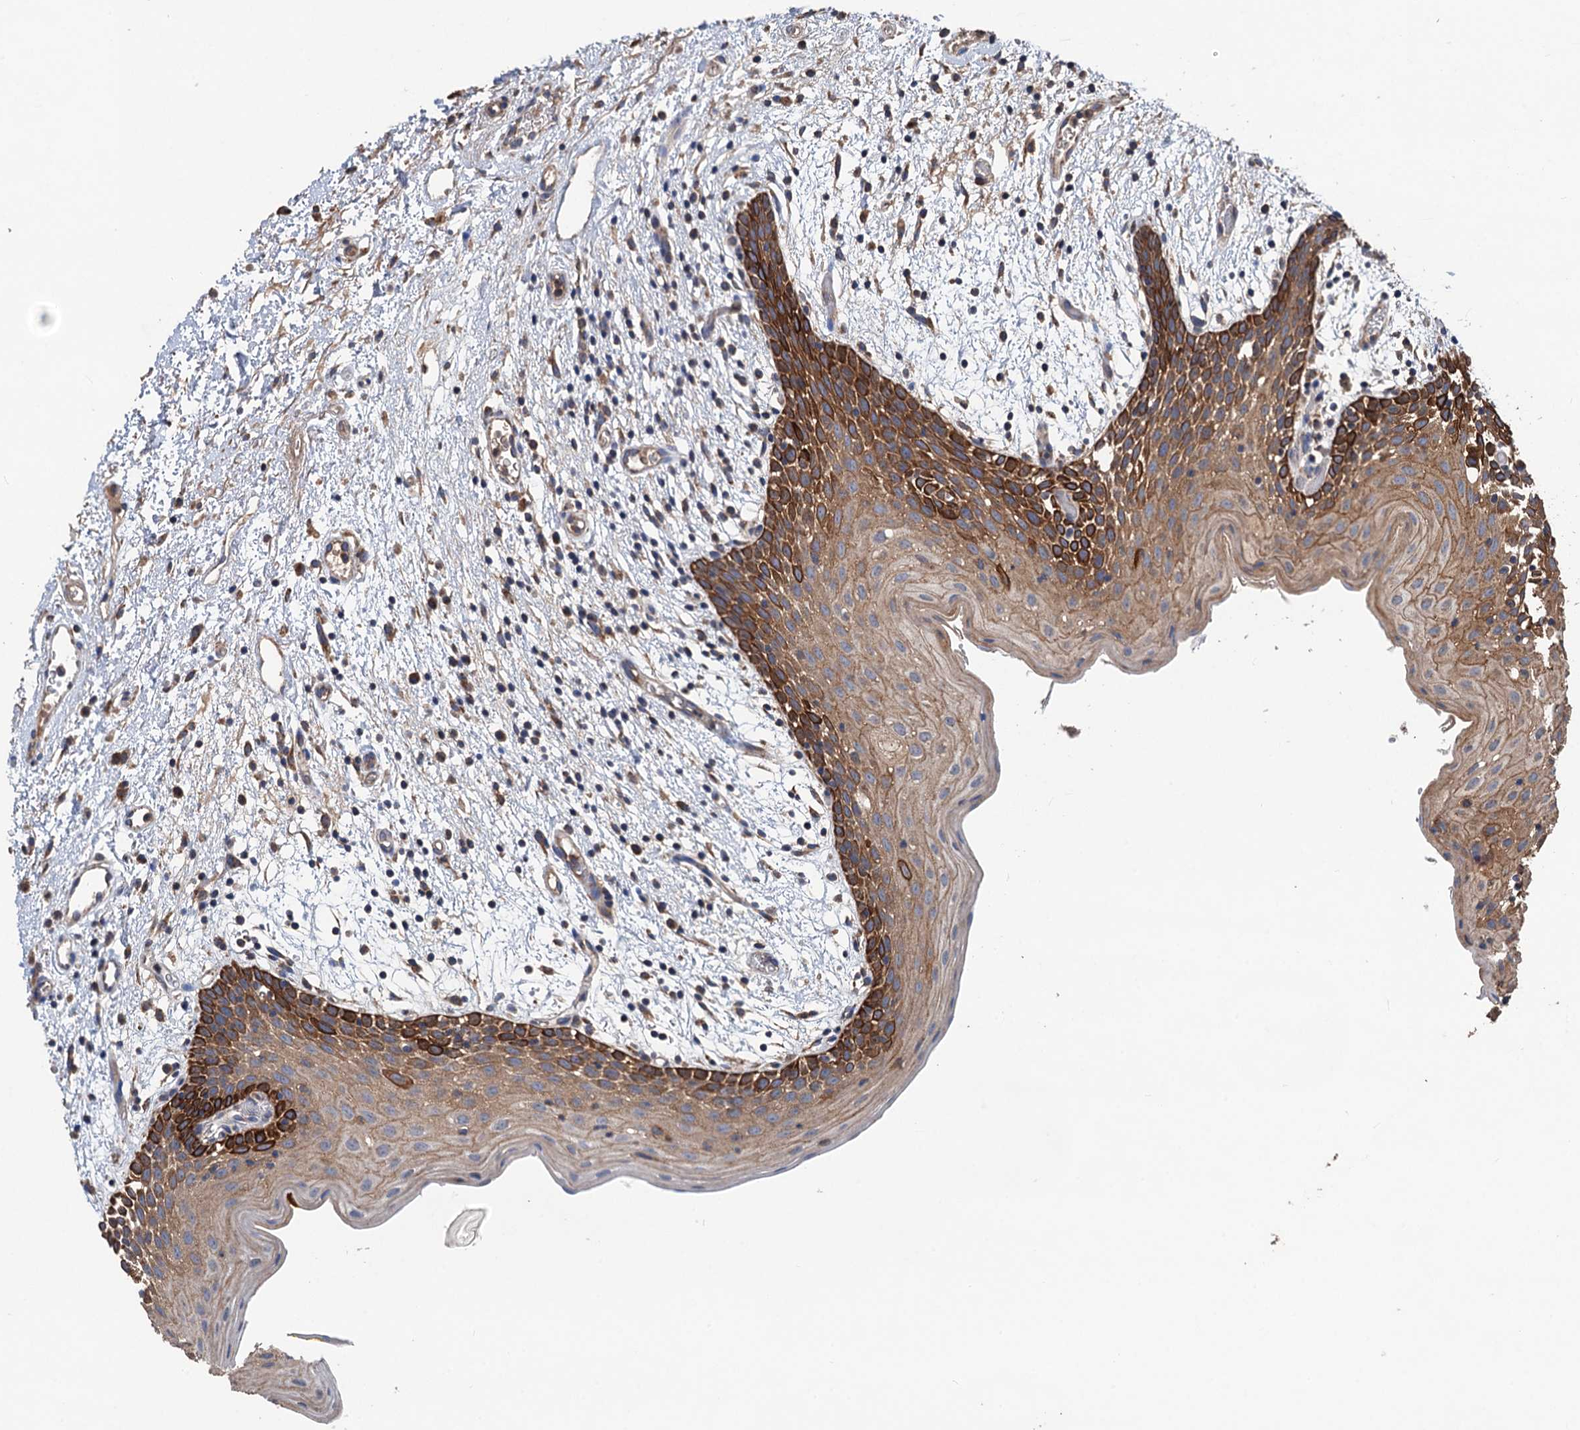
{"staining": {"intensity": "strong", "quantity": "25%-75%", "location": "cytoplasmic/membranous"}, "tissue": "oral mucosa", "cell_type": "Squamous epithelial cells", "image_type": "normal", "snomed": [{"axis": "morphology", "description": "Normal tissue, NOS"}, {"axis": "topography", "description": "Skeletal muscle"}, {"axis": "topography", "description": "Oral tissue"}, {"axis": "topography", "description": "Salivary gland"}, {"axis": "topography", "description": "Peripheral nerve tissue"}], "caption": "DAB immunohistochemical staining of normal oral mucosa reveals strong cytoplasmic/membranous protein positivity in approximately 25%-75% of squamous epithelial cells.", "gene": "DGLUCY", "patient": {"sex": "male", "age": 54}}